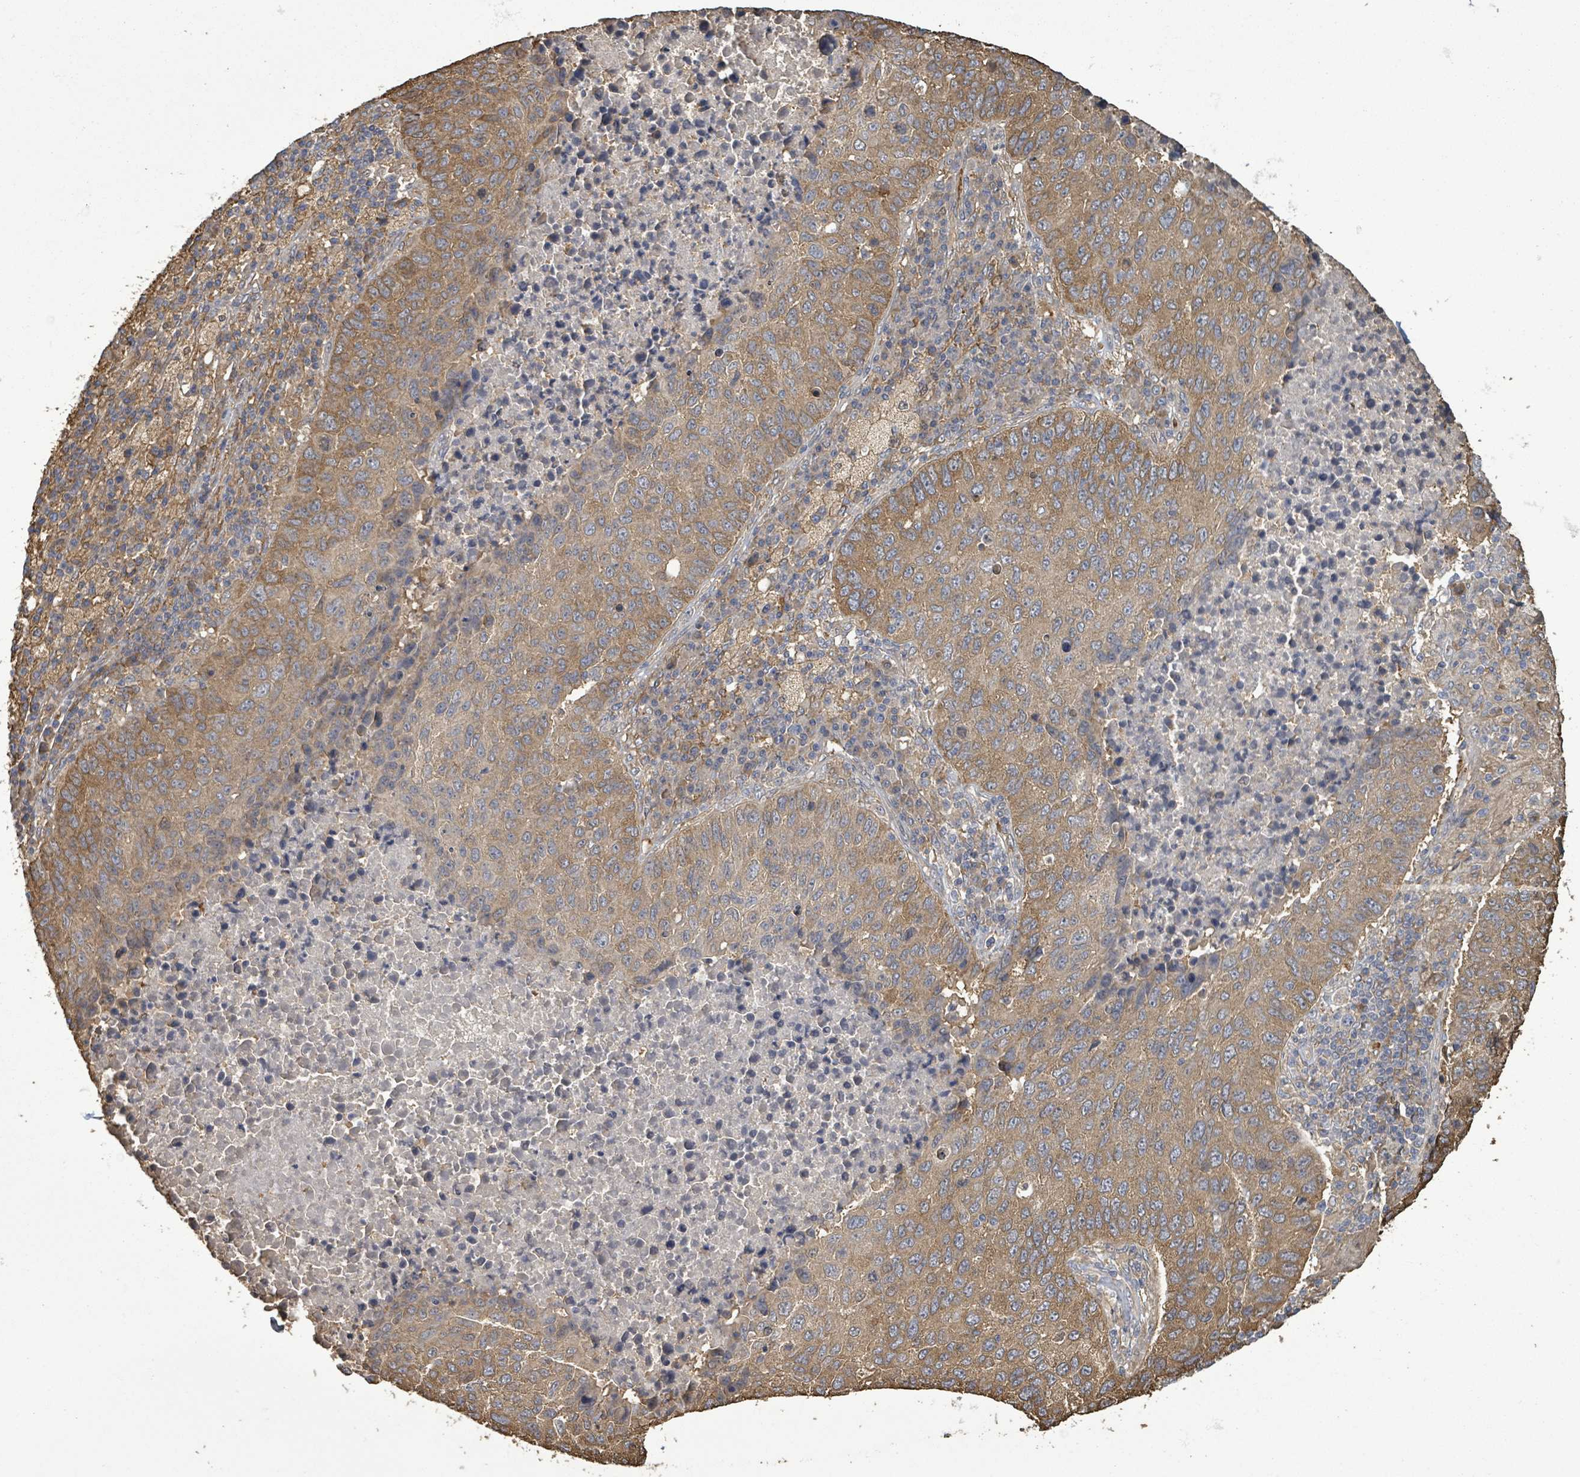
{"staining": {"intensity": "moderate", "quantity": "25%-75%", "location": "cytoplasmic/membranous"}, "tissue": "lung cancer", "cell_type": "Tumor cells", "image_type": "cancer", "snomed": [{"axis": "morphology", "description": "Squamous cell carcinoma, NOS"}, {"axis": "topography", "description": "Lung"}], "caption": "The micrograph shows a brown stain indicating the presence of a protein in the cytoplasmic/membranous of tumor cells in lung cancer (squamous cell carcinoma).", "gene": "MAP3K6", "patient": {"sex": "male", "age": 73}}